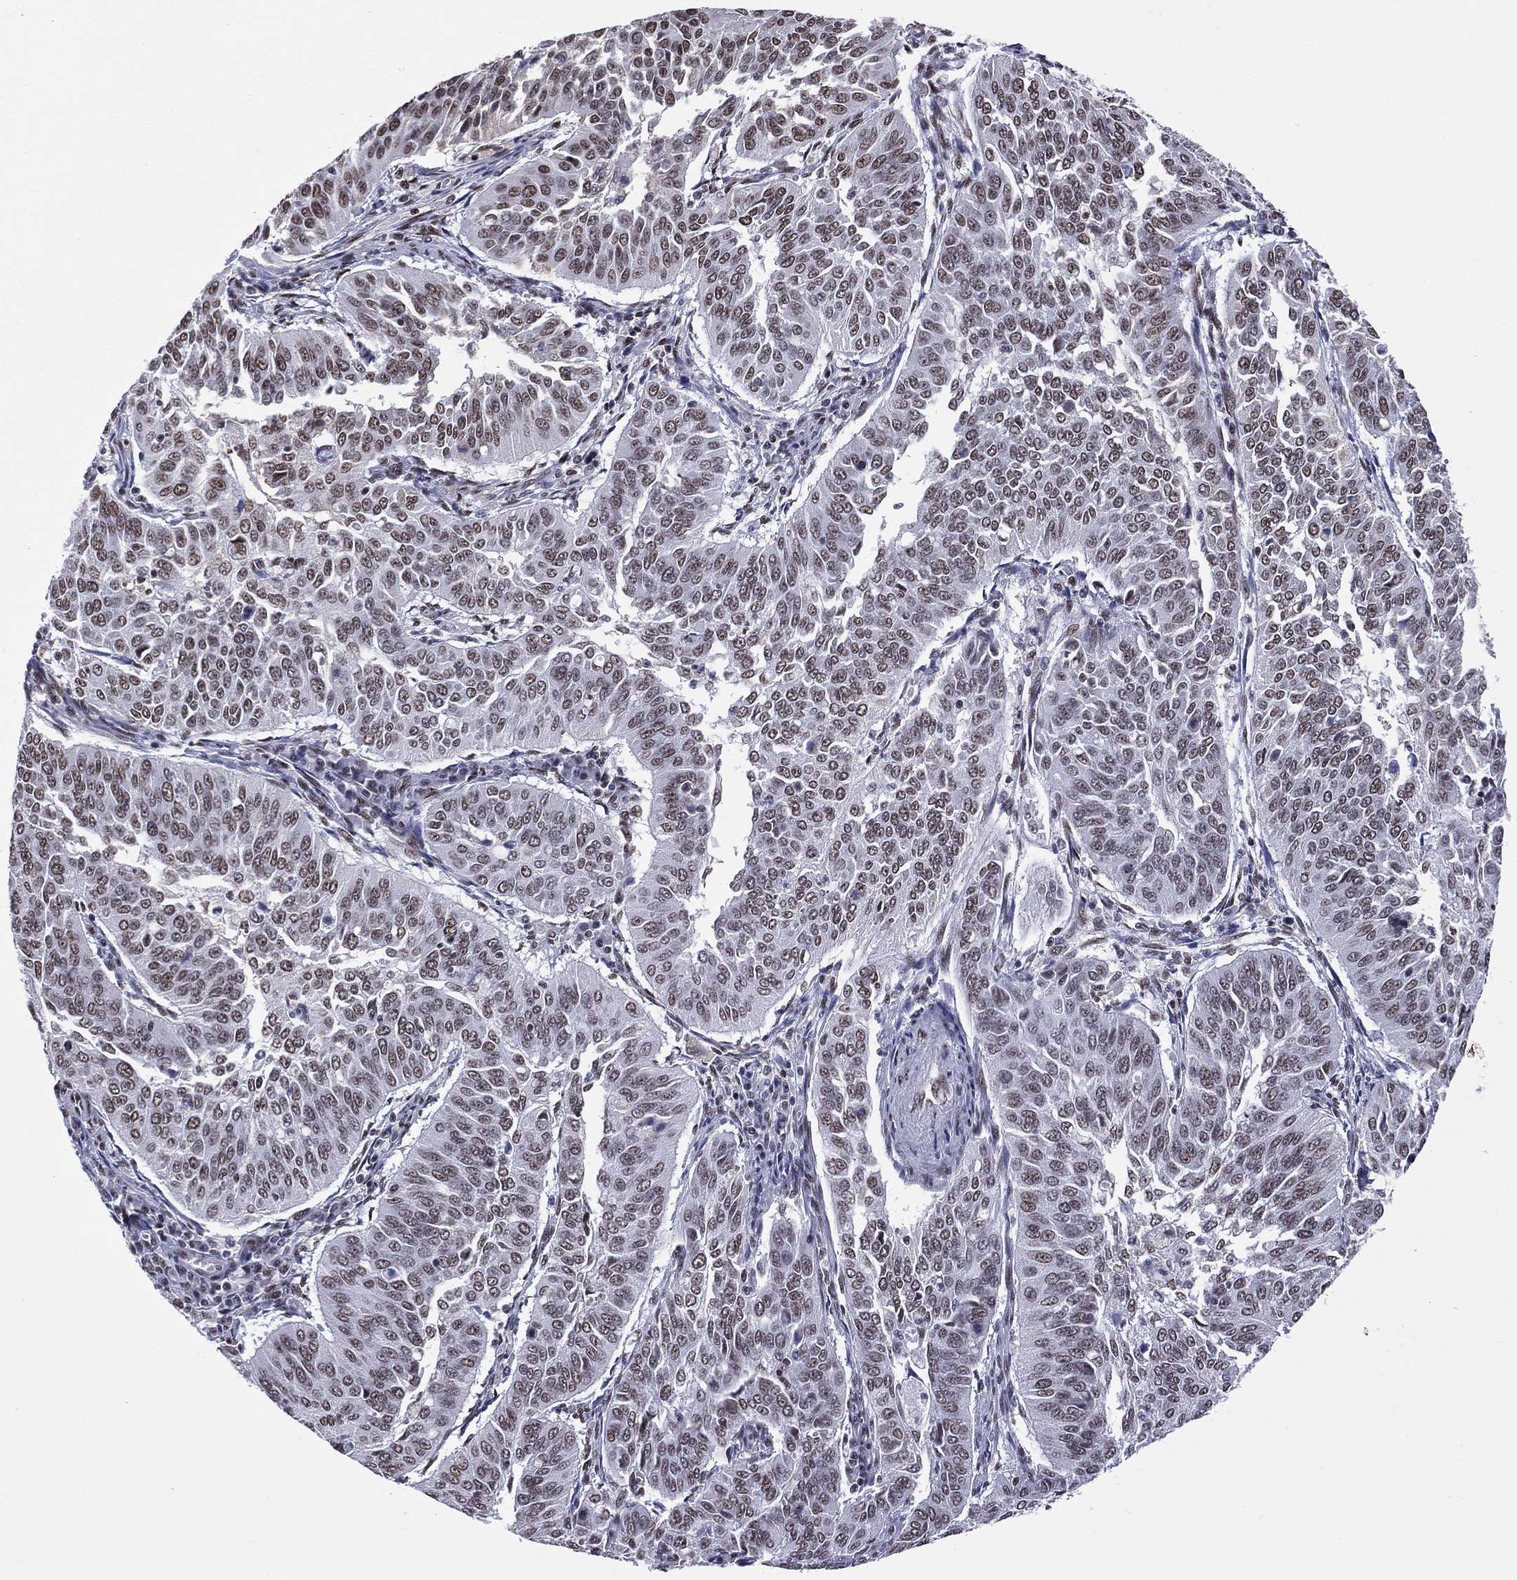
{"staining": {"intensity": "moderate", "quantity": "25%-75%", "location": "nuclear"}, "tissue": "cervical cancer", "cell_type": "Tumor cells", "image_type": "cancer", "snomed": [{"axis": "morphology", "description": "Normal tissue, NOS"}, {"axis": "morphology", "description": "Squamous cell carcinoma, NOS"}, {"axis": "topography", "description": "Cervix"}], "caption": "A brown stain labels moderate nuclear positivity of a protein in human cervical cancer tumor cells. Immunohistochemistry (ihc) stains the protein in brown and the nuclei are stained blue.", "gene": "ZNF7", "patient": {"sex": "female", "age": 39}}